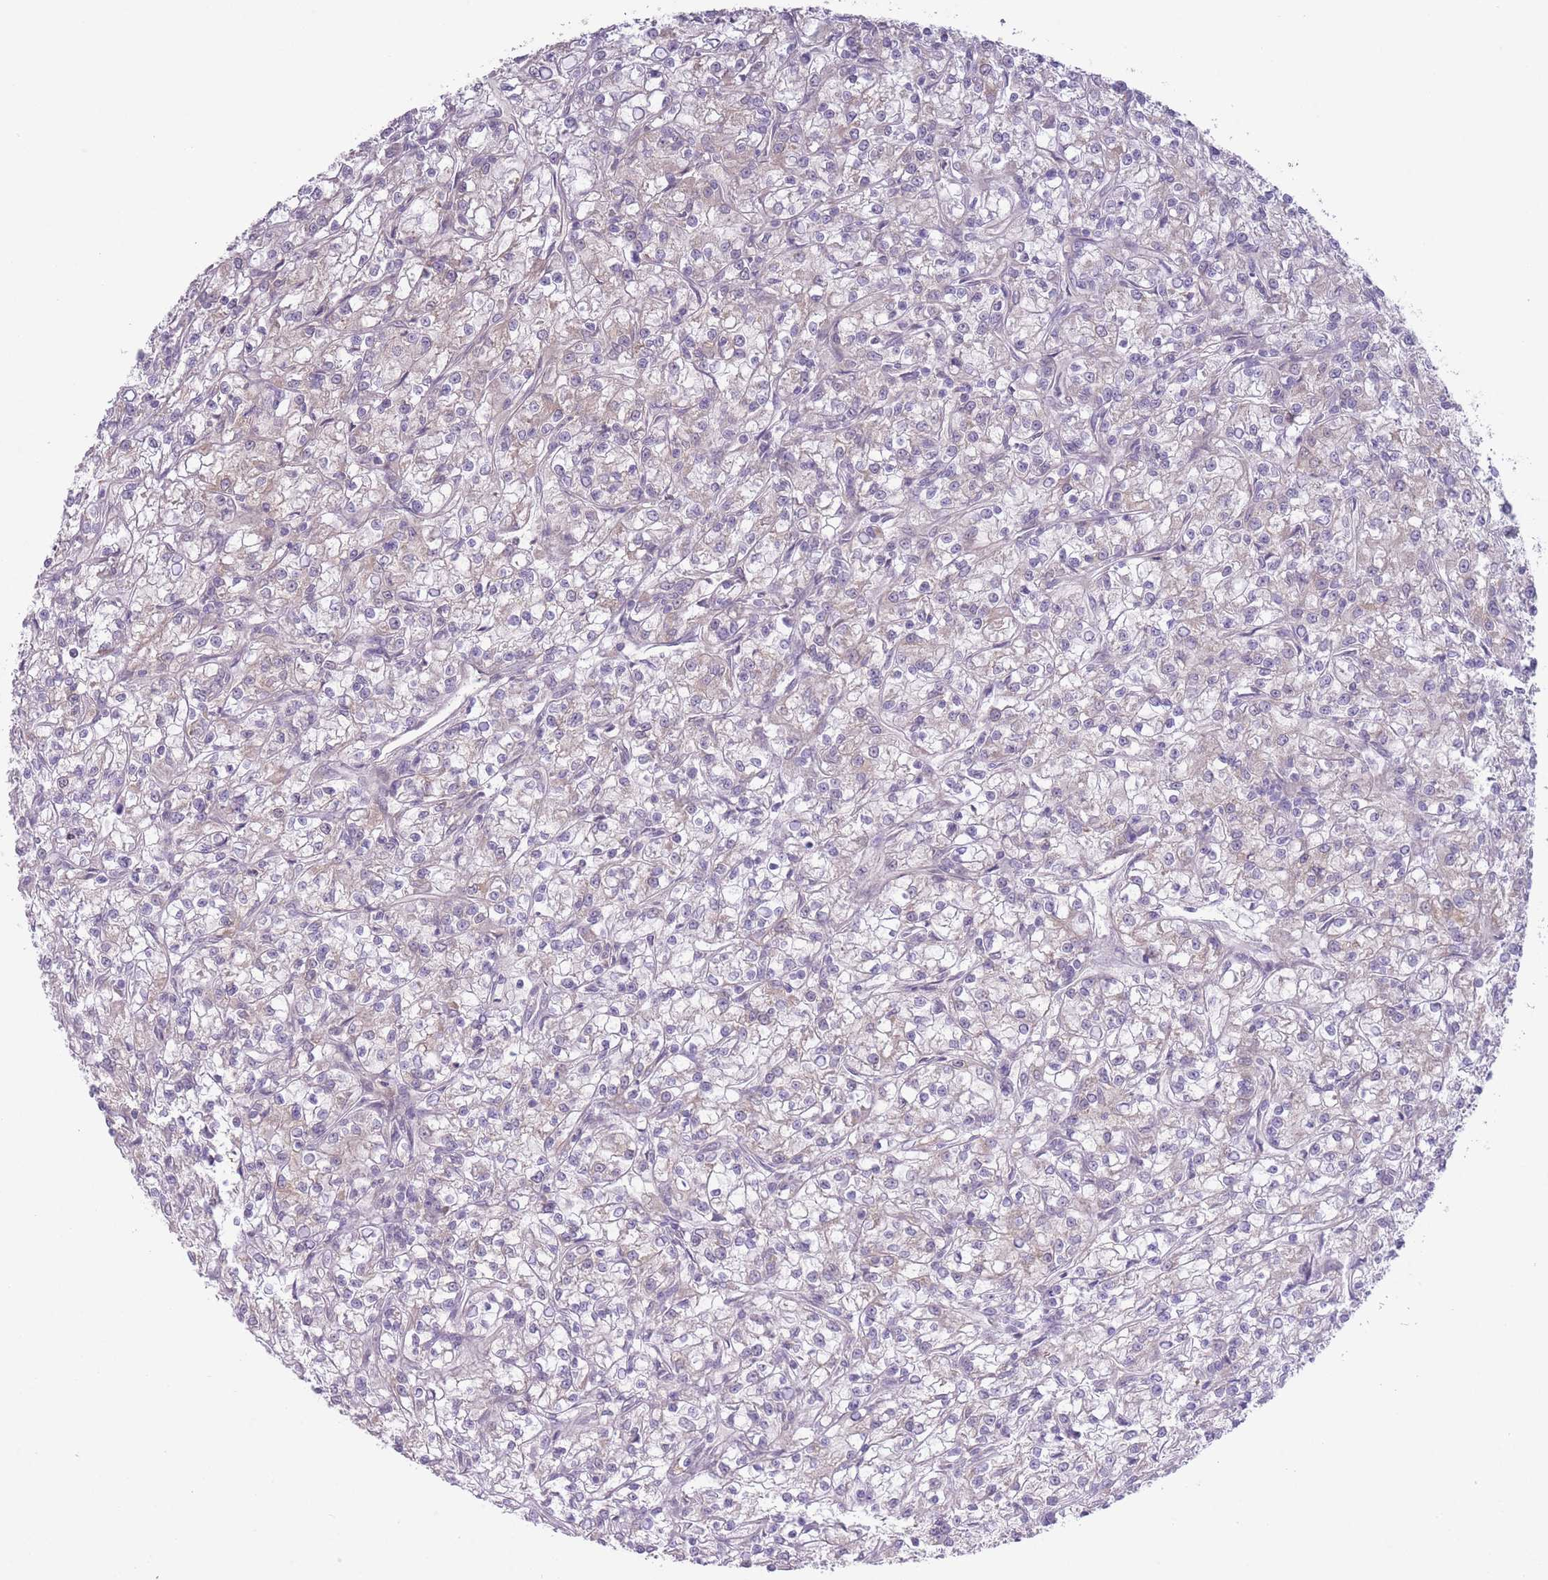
{"staining": {"intensity": "negative", "quantity": "none", "location": "none"}, "tissue": "renal cancer", "cell_type": "Tumor cells", "image_type": "cancer", "snomed": [{"axis": "morphology", "description": "Adenocarcinoma, NOS"}, {"axis": "topography", "description": "Kidney"}], "caption": "This image is of adenocarcinoma (renal) stained with immunohistochemistry to label a protein in brown with the nuclei are counter-stained blue. There is no positivity in tumor cells.", "gene": "ARPIN", "patient": {"sex": "female", "age": 59}}